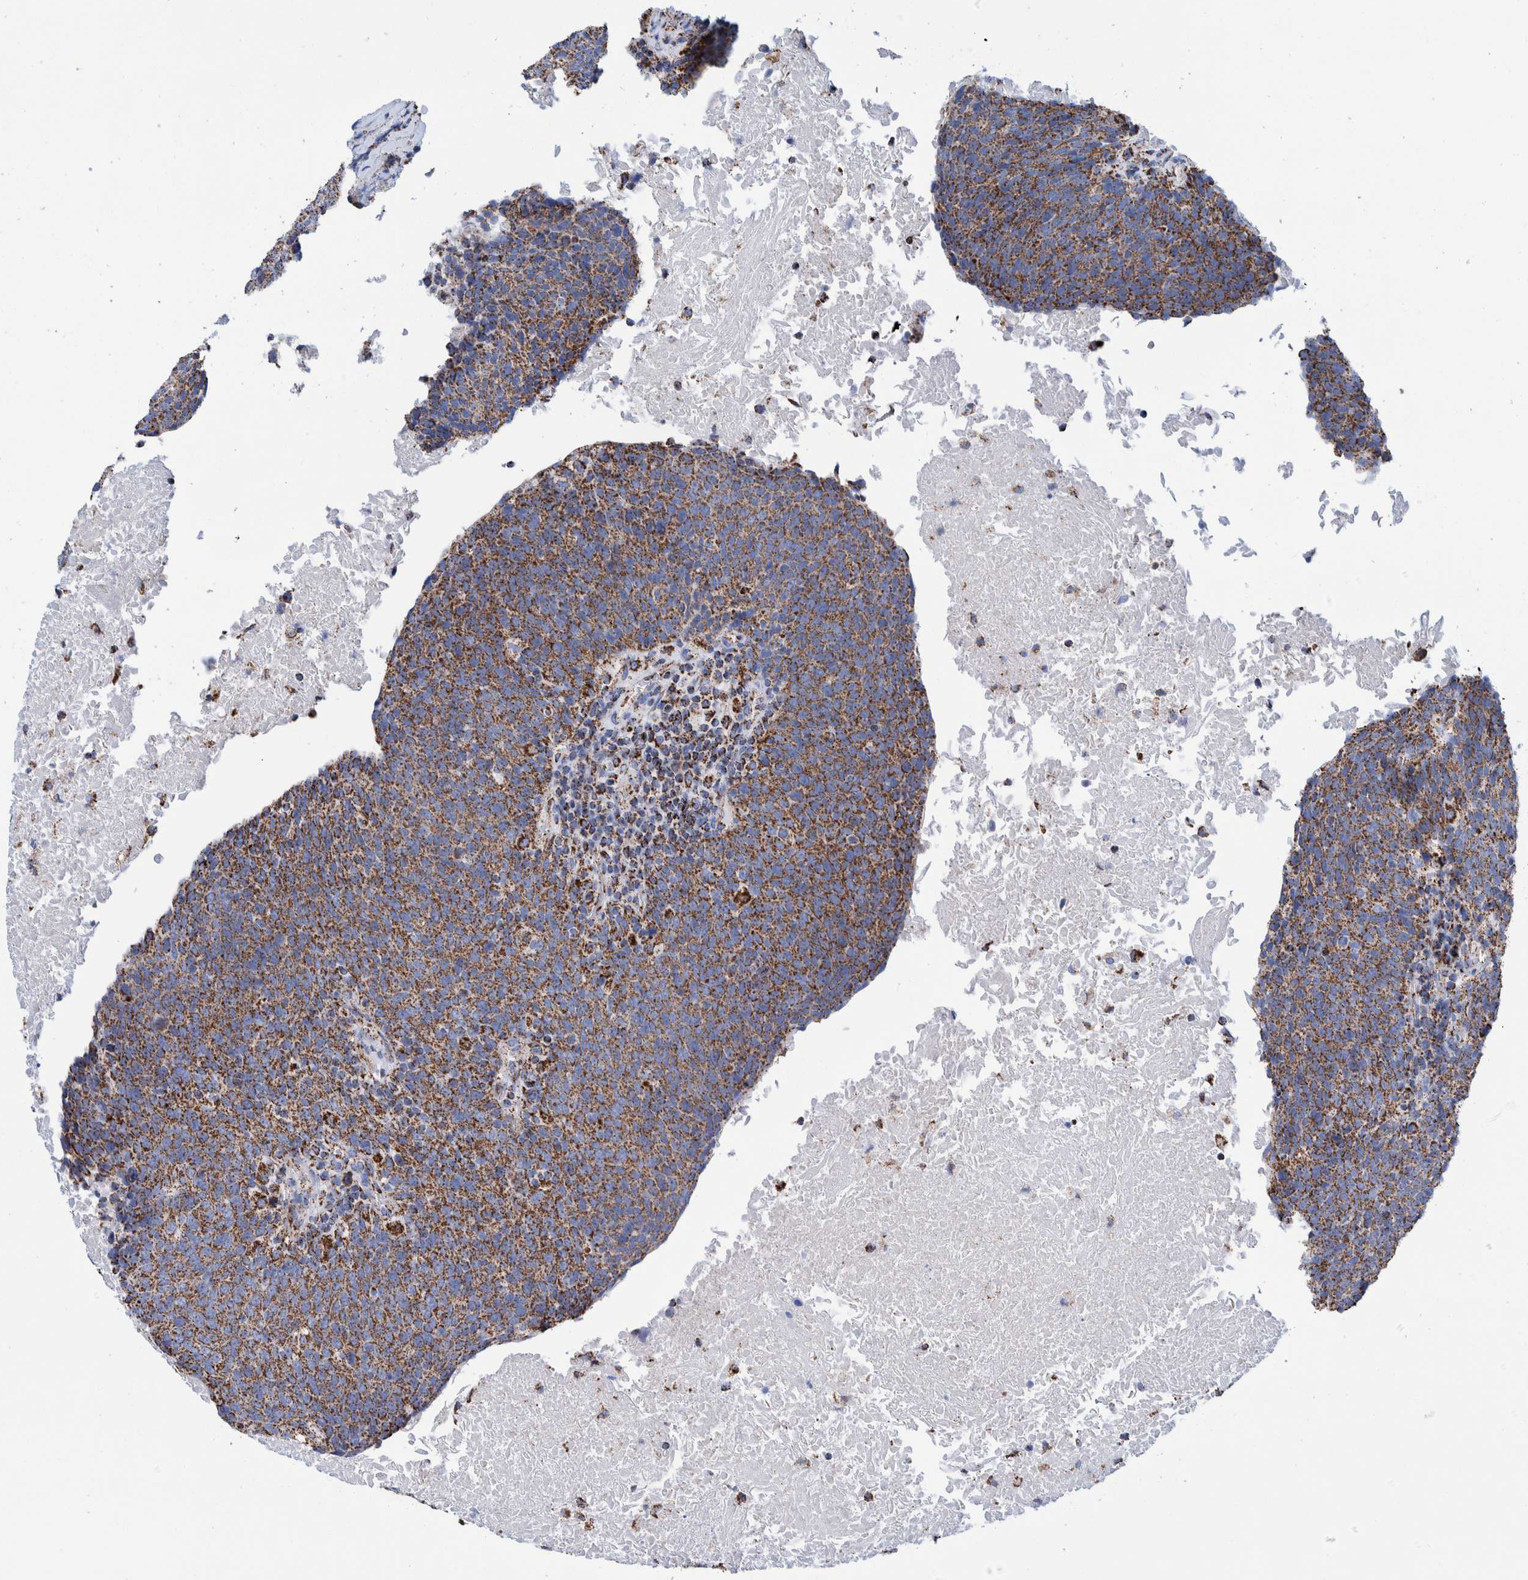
{"staining": {"intensity": "moderate", "quantity": ">75%", "location": "cytoplasmic/membranous"}, "tissue": "head and neck cancer", "cell_type": "Tumor cells", "image_type": "cancer", "snomed": [{"axis": "morphology", "description": "Squamous cell carcinoma, NOS"}, {"axis": "morphology", "description": "Squamous cell carcinoma, metastatic, NOS"}, {"axis": "topography", "description": "Lymph node"}, {"axis": "topography", "description": "Head-Neck"}], "caption": "Approximately >75% of tumor cells in head and neck metastatic squamous cell carcinoma reveal moderate cytoplasmic/membranous protein staining as visualized by brown immunohistochemical staining.", "gene": "DECR1", "patient": {"sex": "male", "age": 62}}